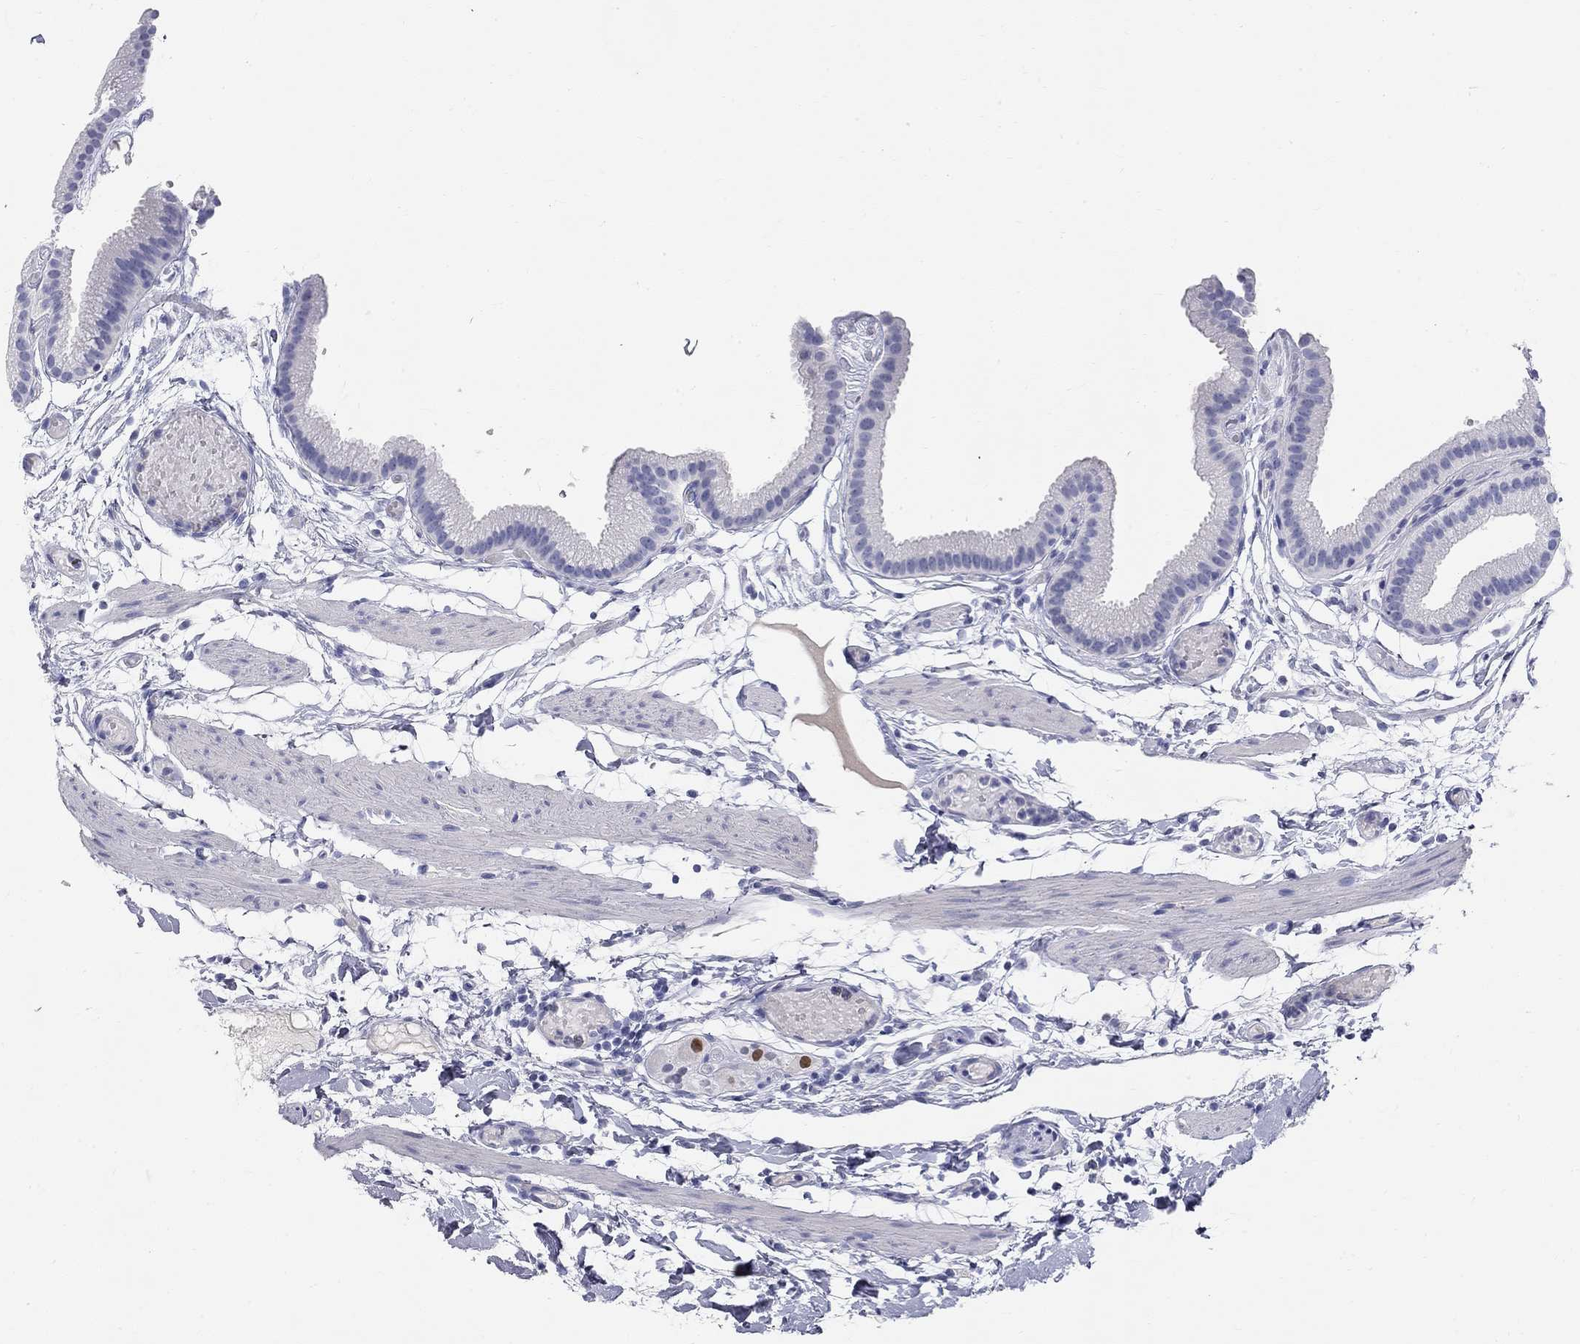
{"staining": {"intensity": "negative", "quantity": "none", "location": "none"}, "tissue": "gallbladder", "cell_type": "Glandular cells", "image_type": "normal", "snomed": [{"axis": "morphology", "description": "Normal tissue, NOS"}, {"axis": "topography", "description": "Gallbladder"}], "caption": "Immunohistochemistry (IHC) histopathology image of unremarkable gallbladder: human gallbladder stained with DAB demonstrates no significant protein staining in glandular cells. (DAB immunohistochemistry (IHC), high magnification).", "gene": "PHOX2B", "patient": {"sex": "female", "age": 45}}